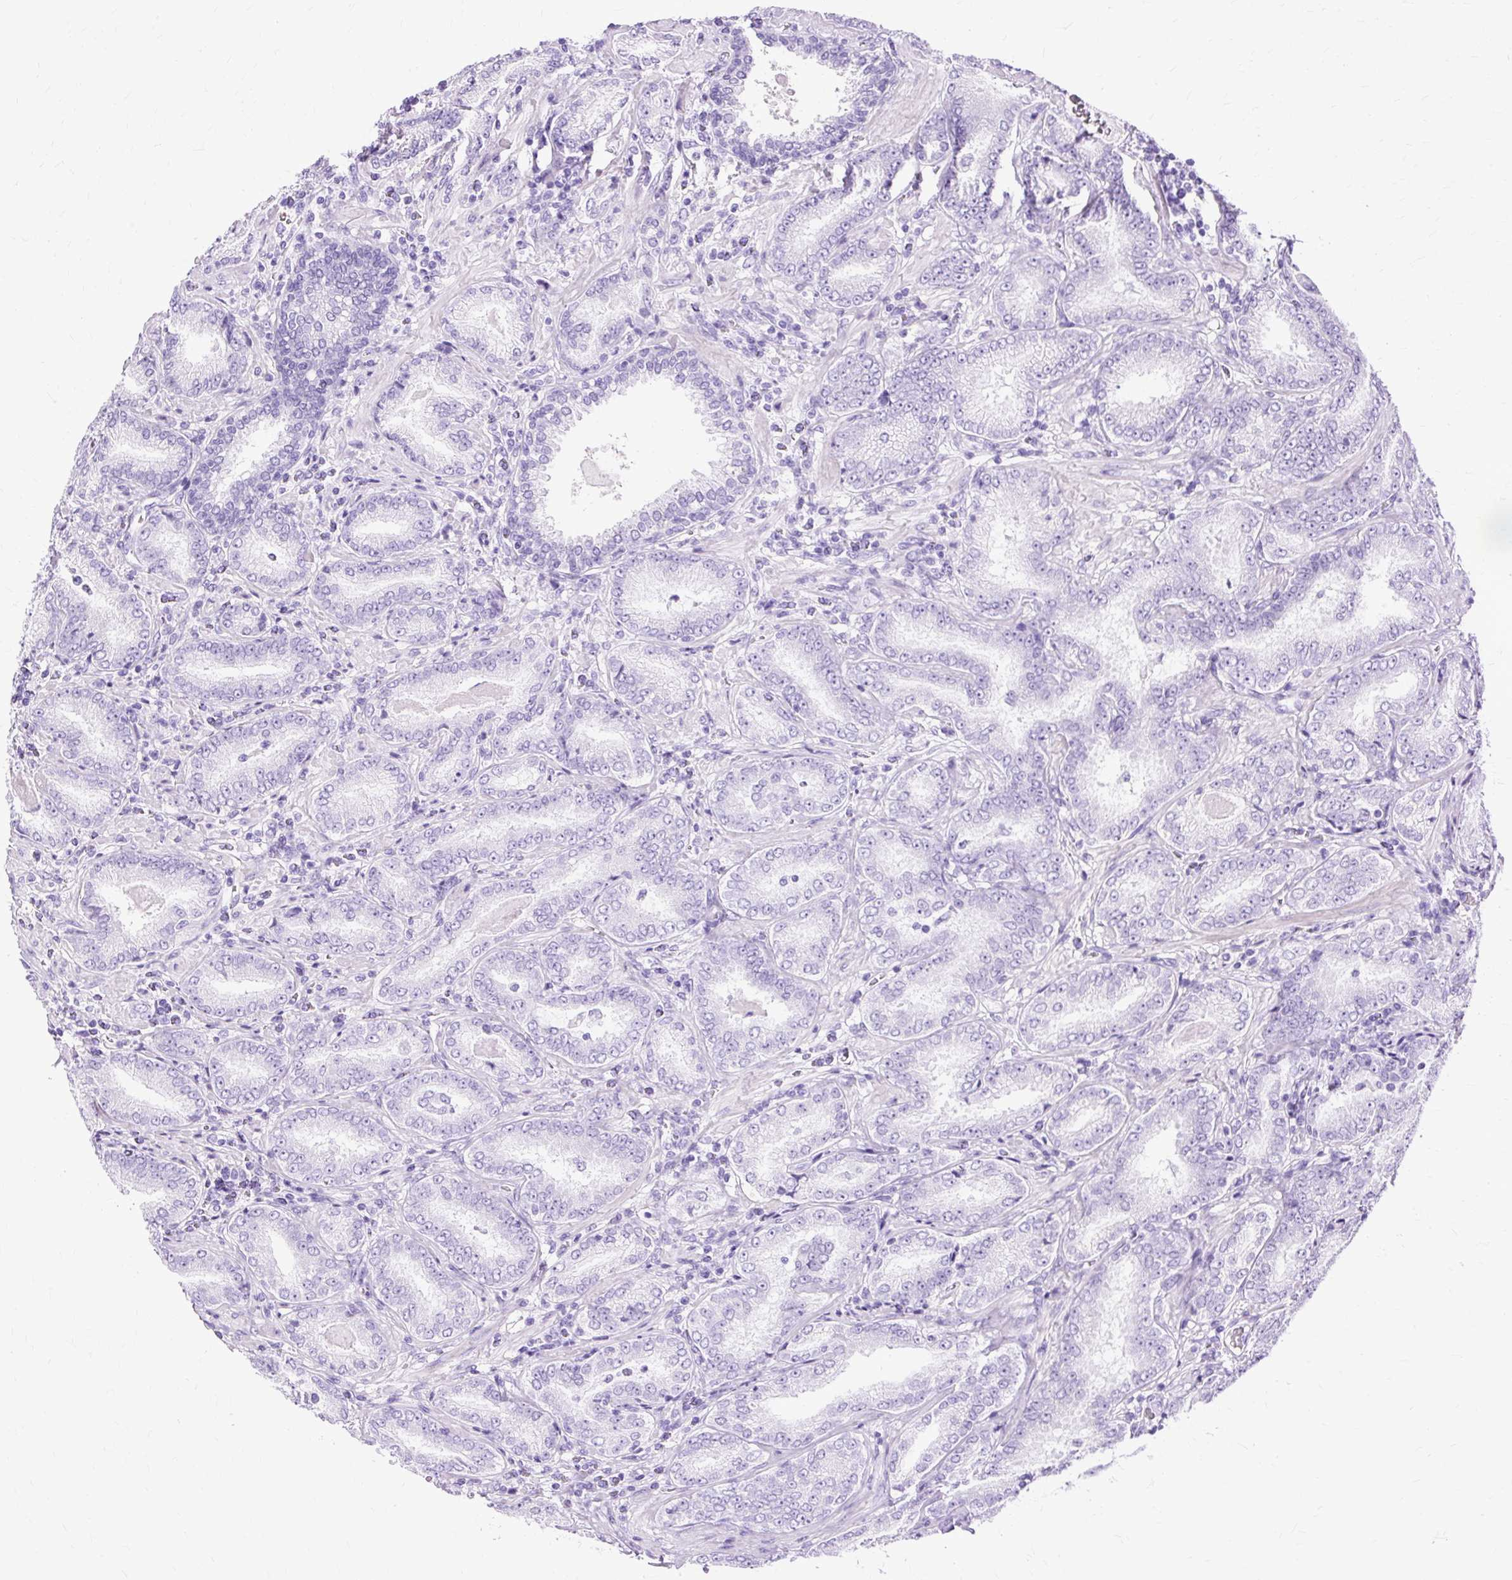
{"staining": {"intensity": "negative", "quantity": "none", "location": "none"}, "tissue": "prostate cancer", "cell_type": "Tumor cells", "image_type": "cancer", "snomed": [{"axis": "morphology", "description": "Adenocarcinoma, High grade"}, {"axis": "topography", "description": "Prostate"}], "caption": "A micrograph of human high-grade adenocarcinoma (prostate) is negative for staining in tumor cells.", "gene": "SLC8A2", "patient": {"sex": "male", "age": 72}}